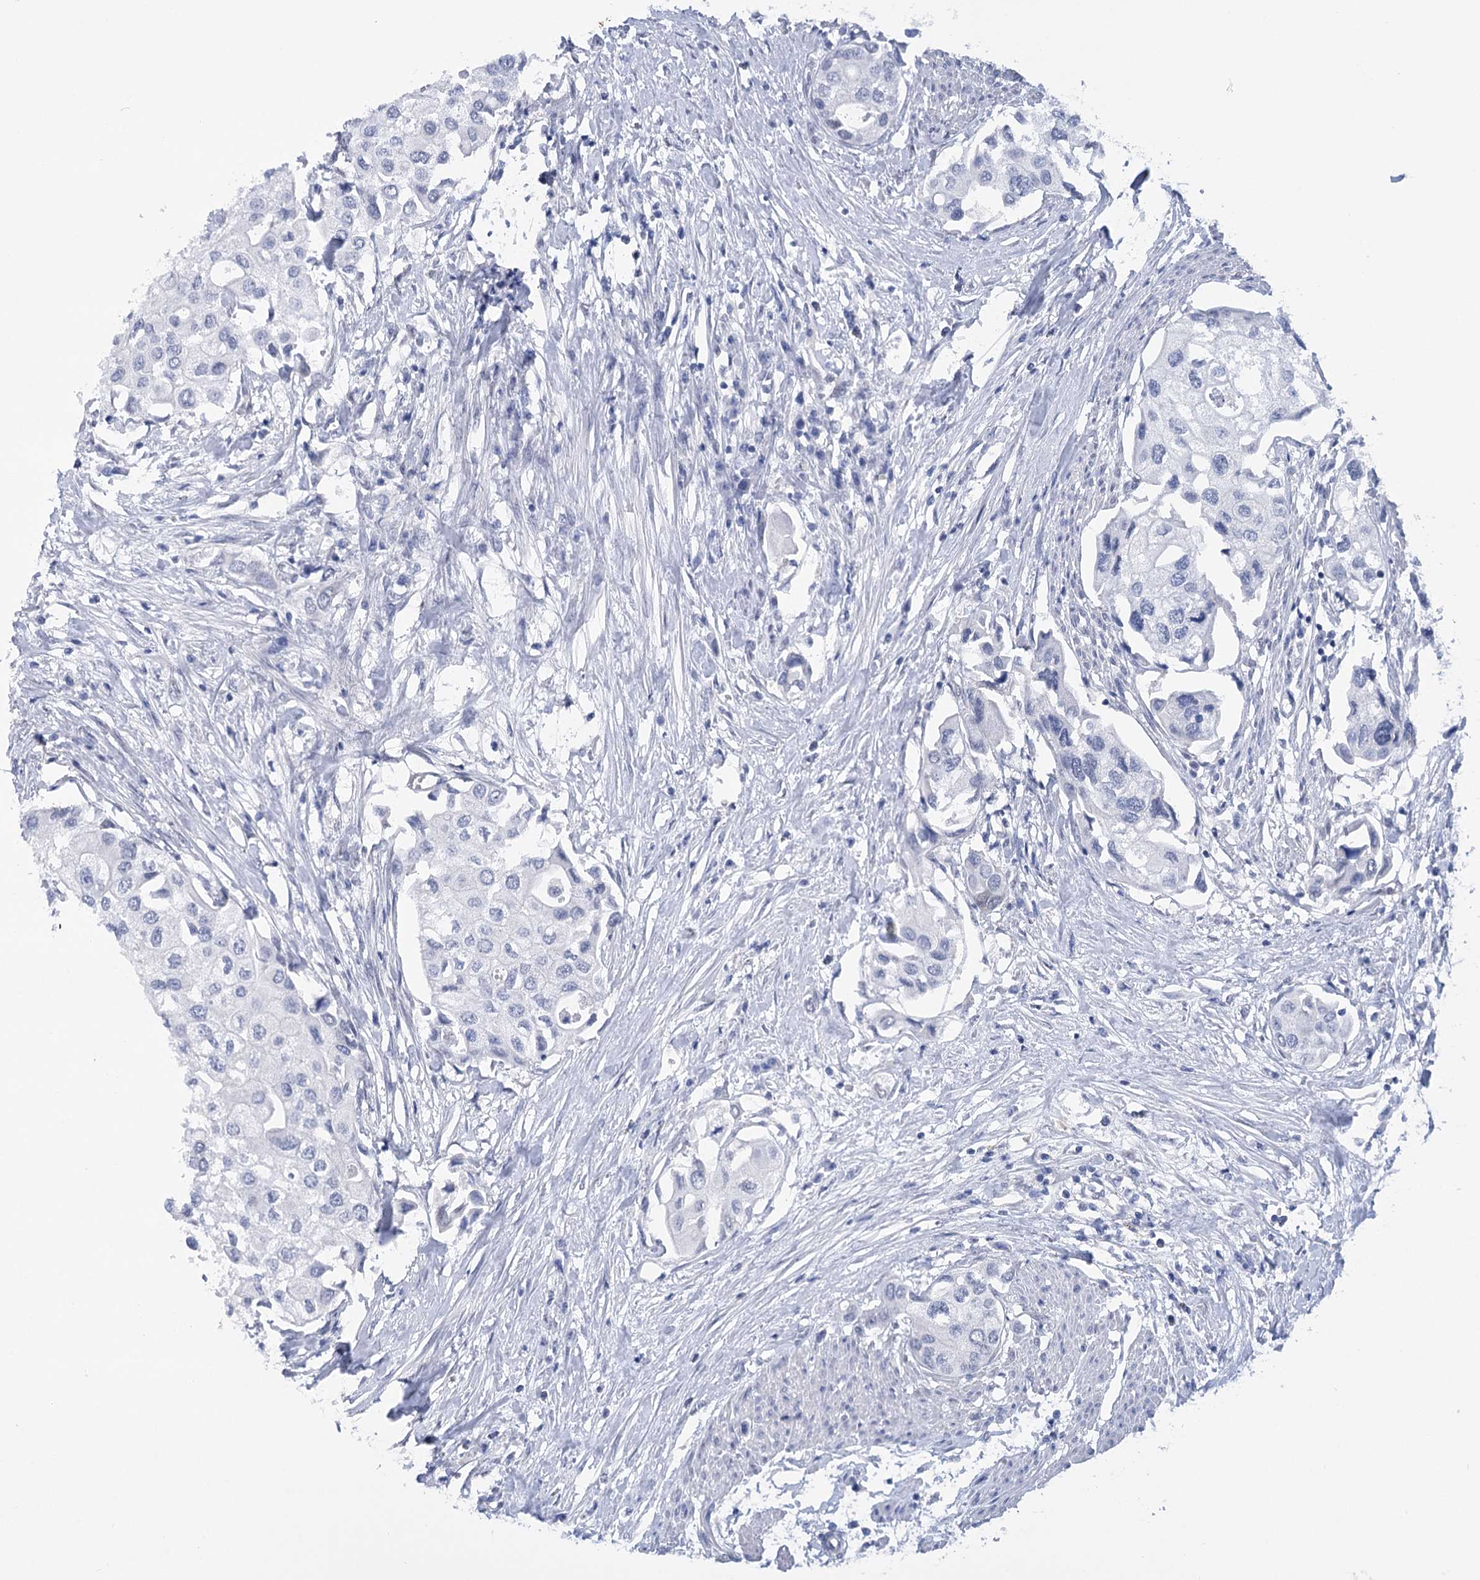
{"staining": {"intensity": "negative", "quantity": "none", "location": "none"}, "tissue": "urothelial cancer", "cell_type": "Tumor cells", "image_type": "cancer", "snomed": [{"axis": "morphology", "description": "Urothelial carcinoma, High grade"}, {"axis": "topography", "description": "Urinary bladder"}], "caption": "Immunohistochemical staining of human urothelial cancer reveals no significant staining in tumor cells.", "gene": "HNRNPA0", "patient": {"sex": "male", "age": 64}}